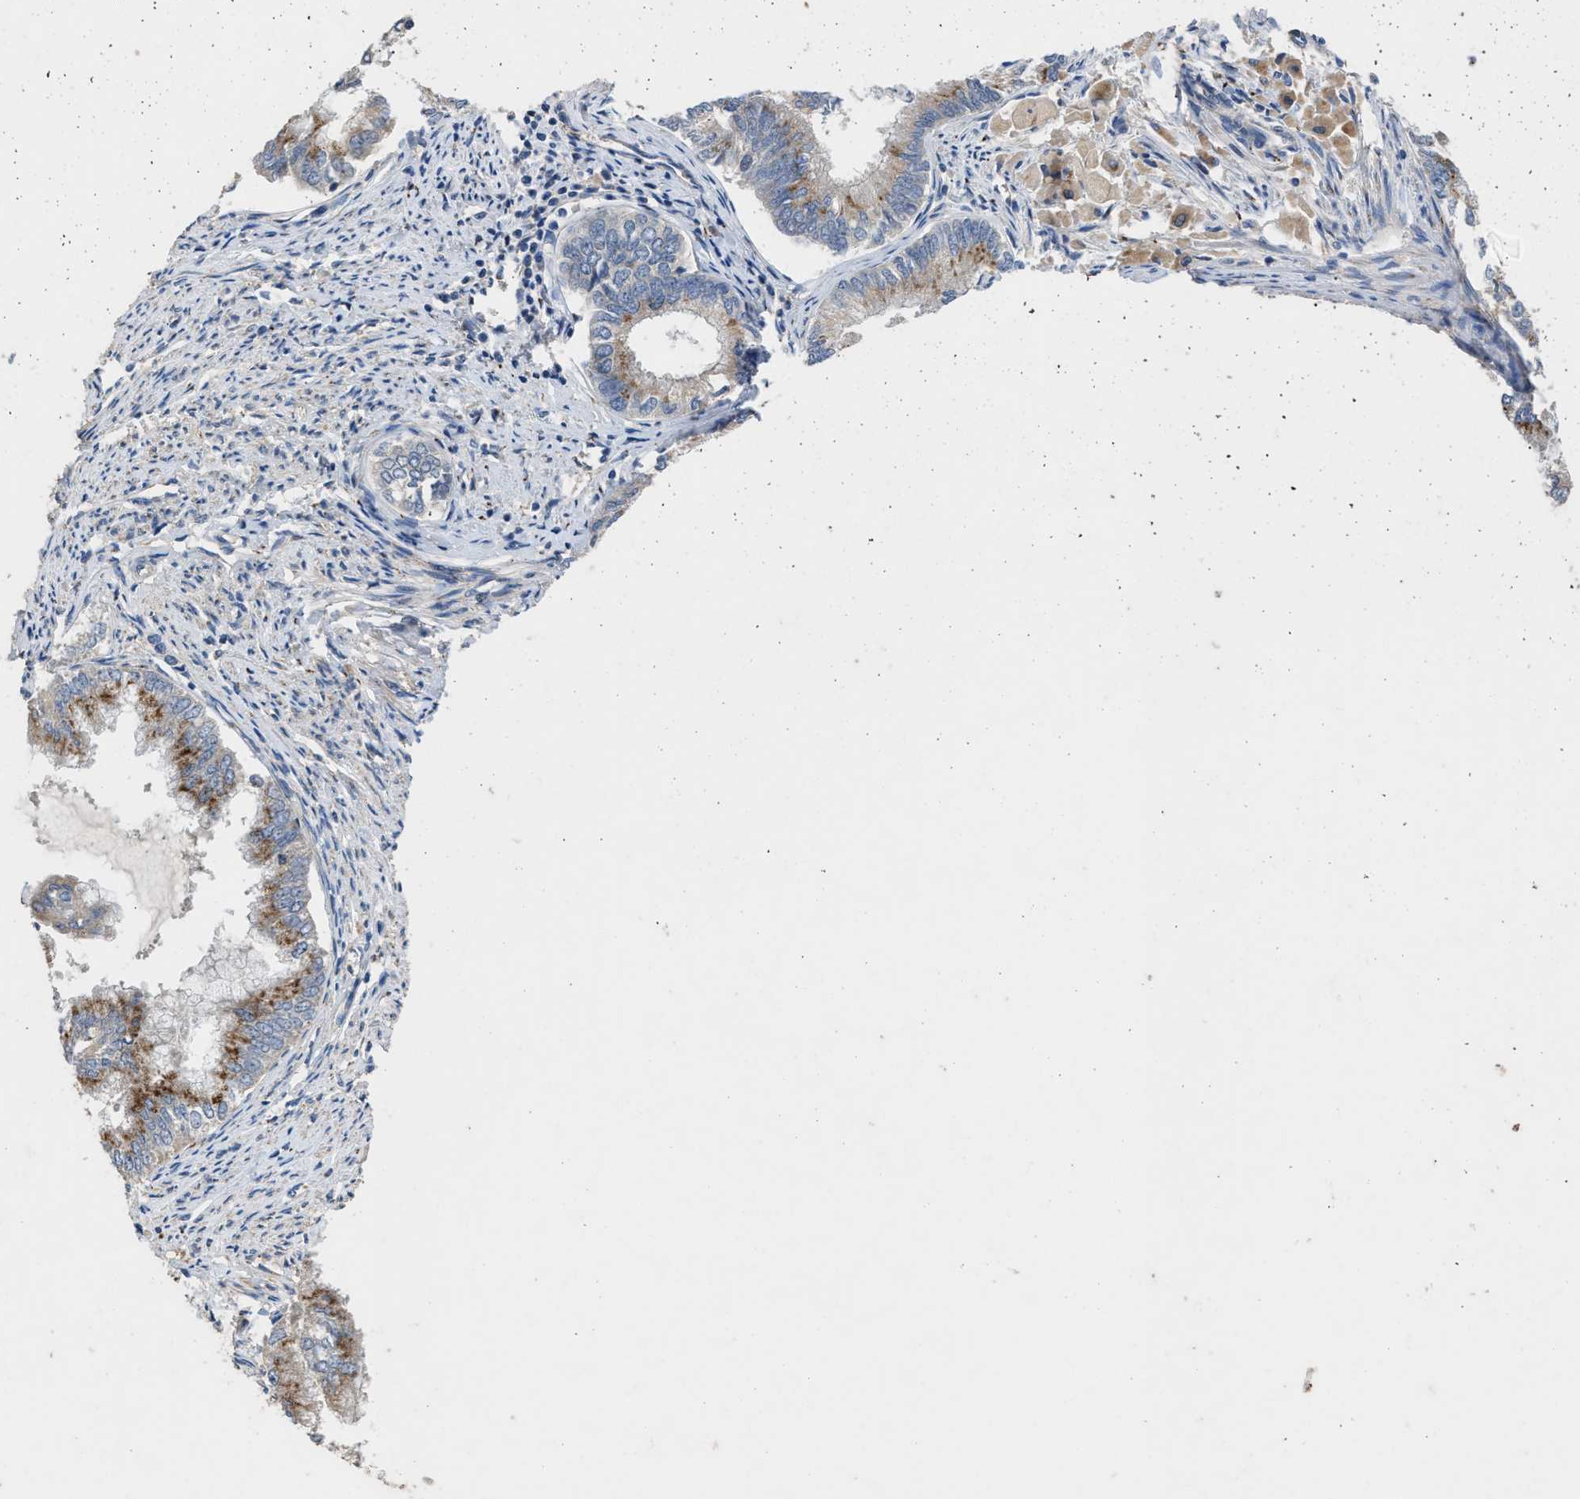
{"staining": {"intensity": "moderate", "quantity": "25%-75%", "location": "cytoplasmic/membranous"}, "tissue": "endometrial cancer", "cell_type": "Tumor cells", "image_type": "cancer", "snomed": [{"axis": "morphology", "description": "Adenocarcinoma, NOS"}, {"axis": "topography", "description": "Endometrium"}], "caption": "Immunohistochemistry (DAB) staining of human endometrial cancer (adenocarcinoma) shows moderate cytoplasmic/membranous protein staining in about 25%-75% of tumor cells.", "gene": "SIK2", "patient": {"sex": "female", "age": 86}}